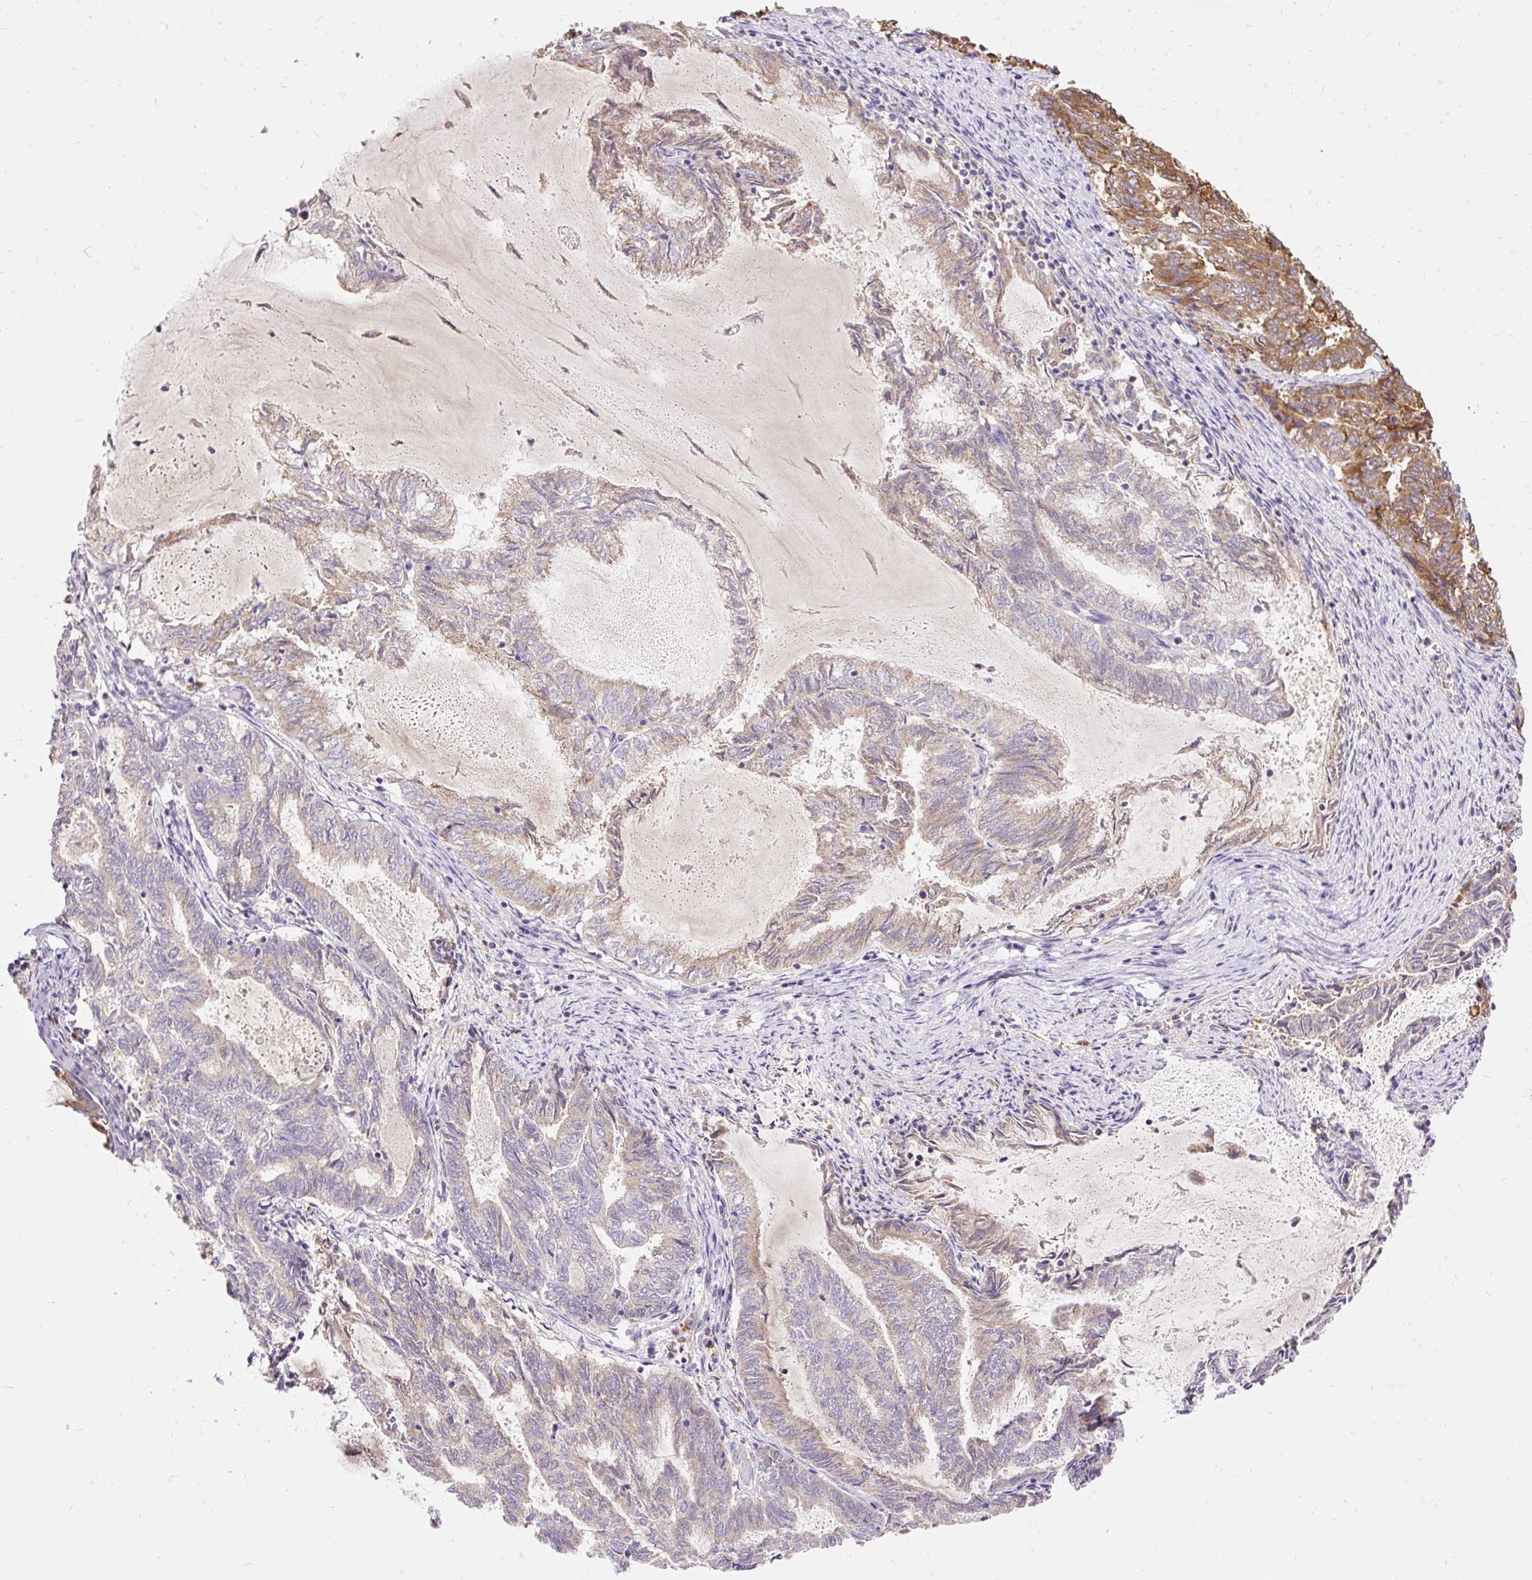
{"staining": {"intensity": "moderate", "quantity": "25%-75%", "location": "cytoplasmic/membranous"}, "tissue": "endometrial cancer", "cell_type": "Tumor cells", "image_type": "cancer", "snomed": [{"axis": "morphology", "description": "Adenocarcinoma, NOS"}, {"axis": "topography", "description": "Endometrium"}], "caption": "A histopathology image showing moderate cytoplasmic/membranous expression in approximately 25%-75% of tumor cells in endometrial cancer (adenocarcinoma), as visualized by brown immunohistochemical staining.", "gene": "SEC63", "patient": {"sex": "female", "age": 80}}